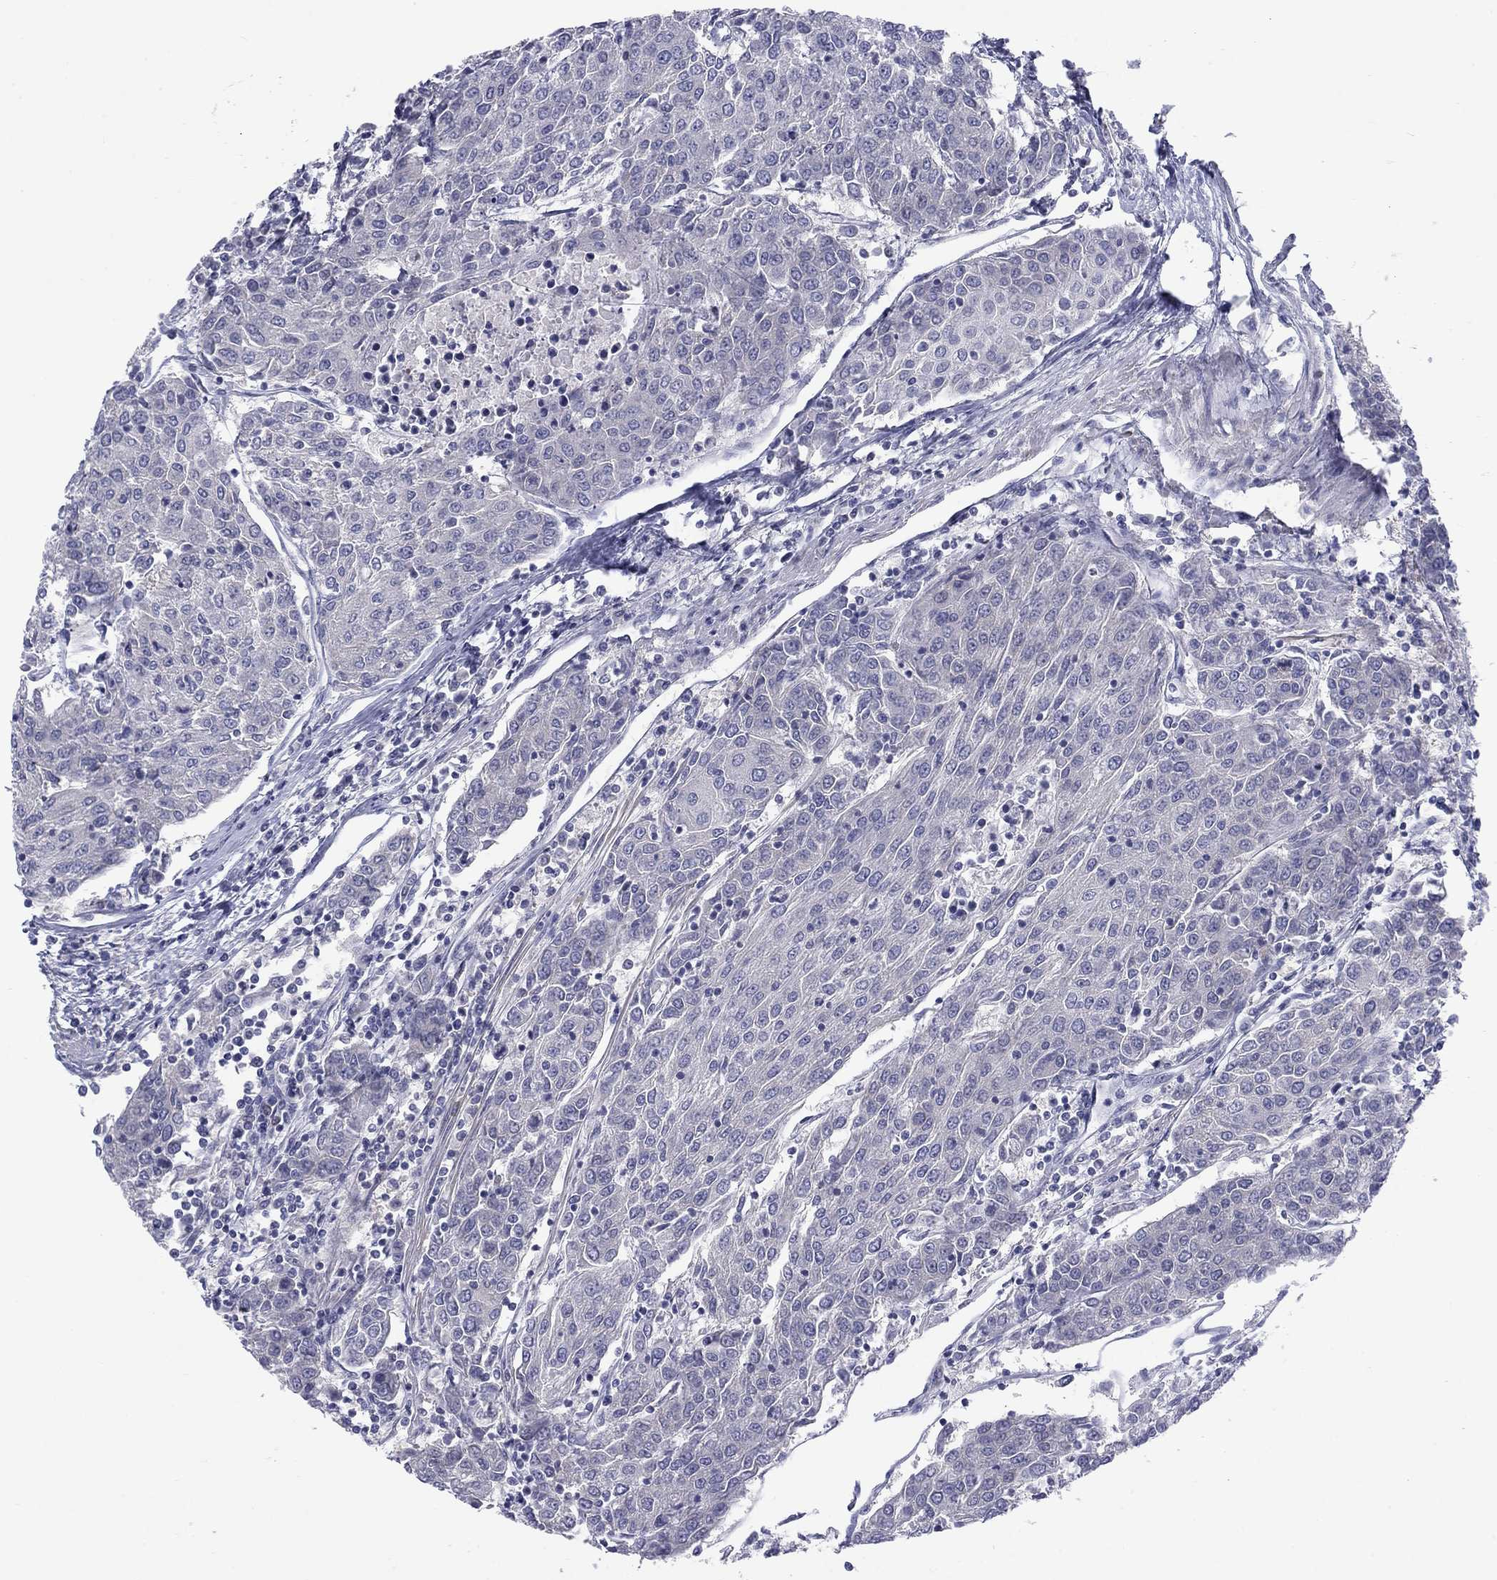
{"staining": {"intensity": "negative", "quantity": "none", "location": "none"}, "tissue": "urothelial cancer", "cell_type": "Tumor cells", "image_type": "cancer", "snomed": [{"axis": "morphology", "description": "Urothelial carcinoma, High grade"}, {"axis": "topography", "description": "Urinary bladder"}], "caption": "High magnification brightfield microscopy of urothelial cancer stained with DAB (brown) and counterstained with hematoxylin (blue): tumor cells show no significant staining.", "gene": "CACNA1A", "patient": {"sex": "female", "age": 85}}